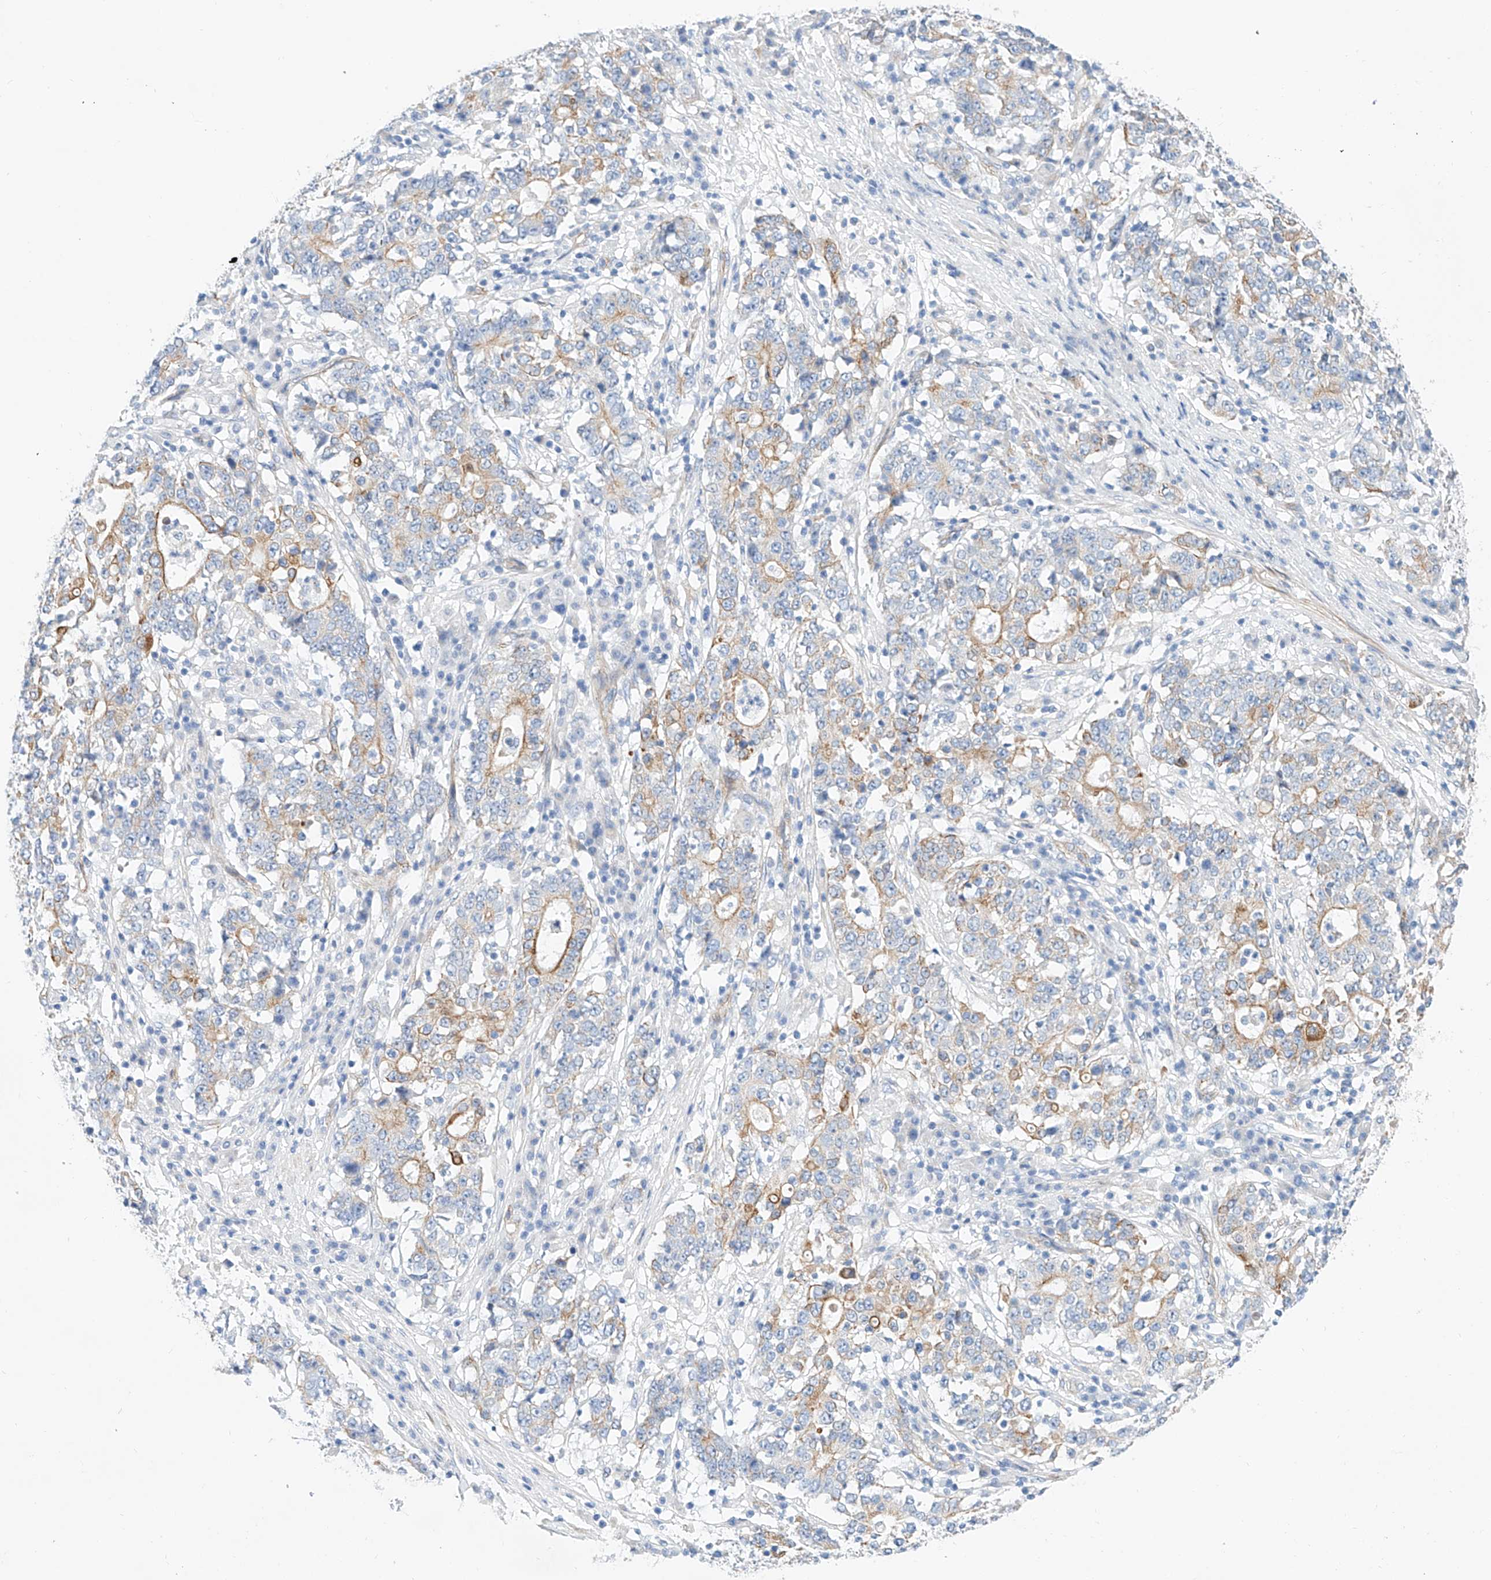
{"staining": {"intensity": "moderate", "quantity": "<25%", "location": "cytoplasmic/membranous"}, "tissue": "stomach cancer", "cell_type": "Tumor cells", "image_type": "cancer", "snomed": [{"axis": "morphology", "description": "Adenocarcinoma, NOS"}, {"axis": "topography", "description": "Stomach"}], "caption": "Immunohistochemical staining of human stomach cancer displays moderate cytoplasmic/membranous protein positivity in about <25% of tumor cells.", "gene": "SBSPON", "patient": {"sex": "male", "age": 59}}